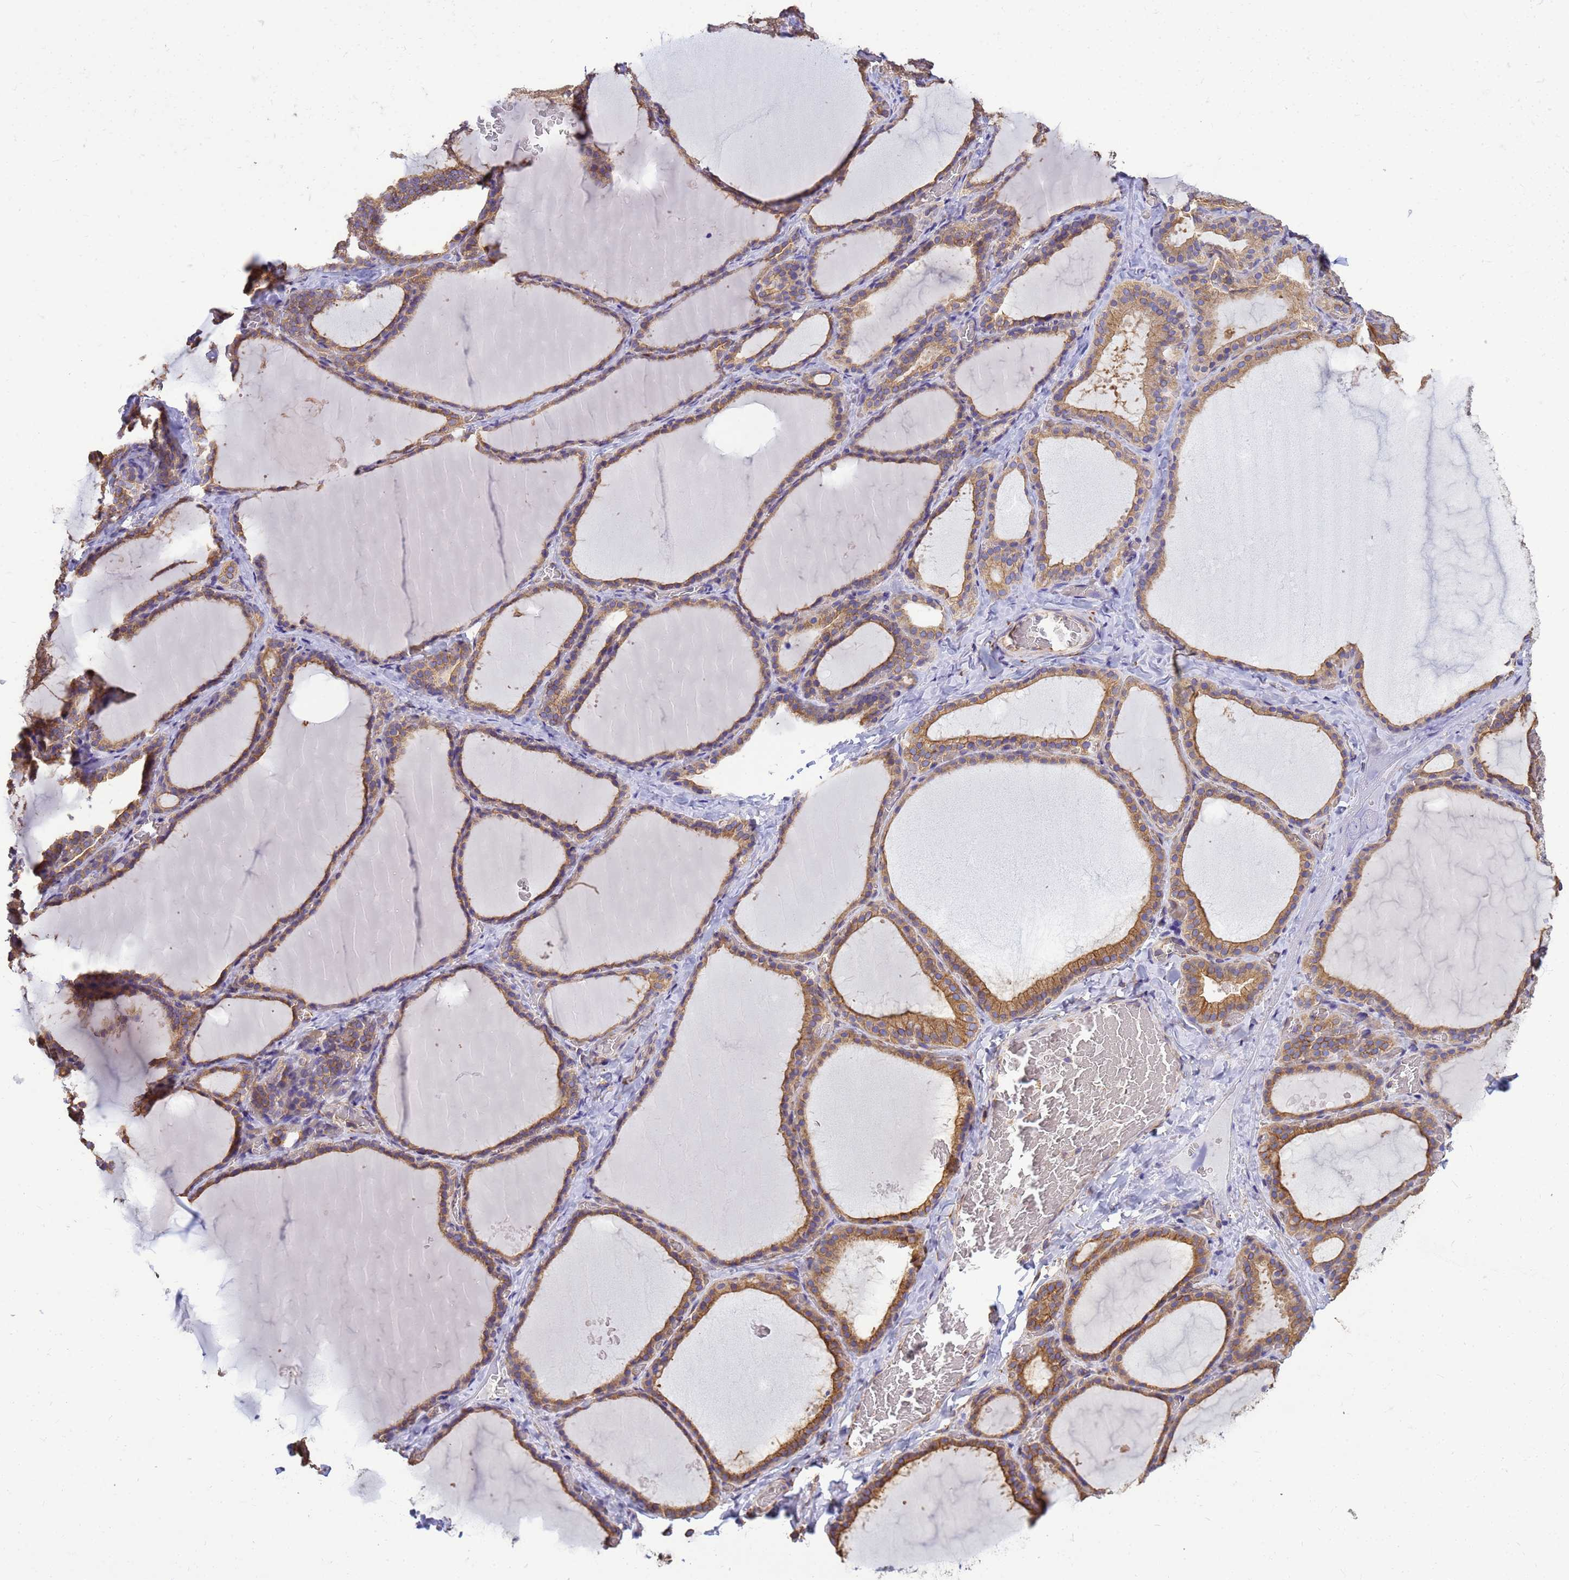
{"staining": {"intensity": "moderate", "quantity": ">75%", "location": "cytoplasmic/membranous"}, "tissue": "thyroid gland", "cell_type": "Glandular cells", "image_type": "normal", "snomed": [{"axis": "morphology", "description": "Normal tissue, NOS"}, {"axis": "topography", "description": "Thyroid gland"}], "caption": "A photomicrograph of human thyroid gland stained for a protein demonstrates moderate cytoplasmic/membranous brown staining in glandular cells. (brown staining indicates protein expression, while blue staining denotes nuclei).", "gene": "ENSG00000198211", "patient": {"sex": "female", "age": 39}}